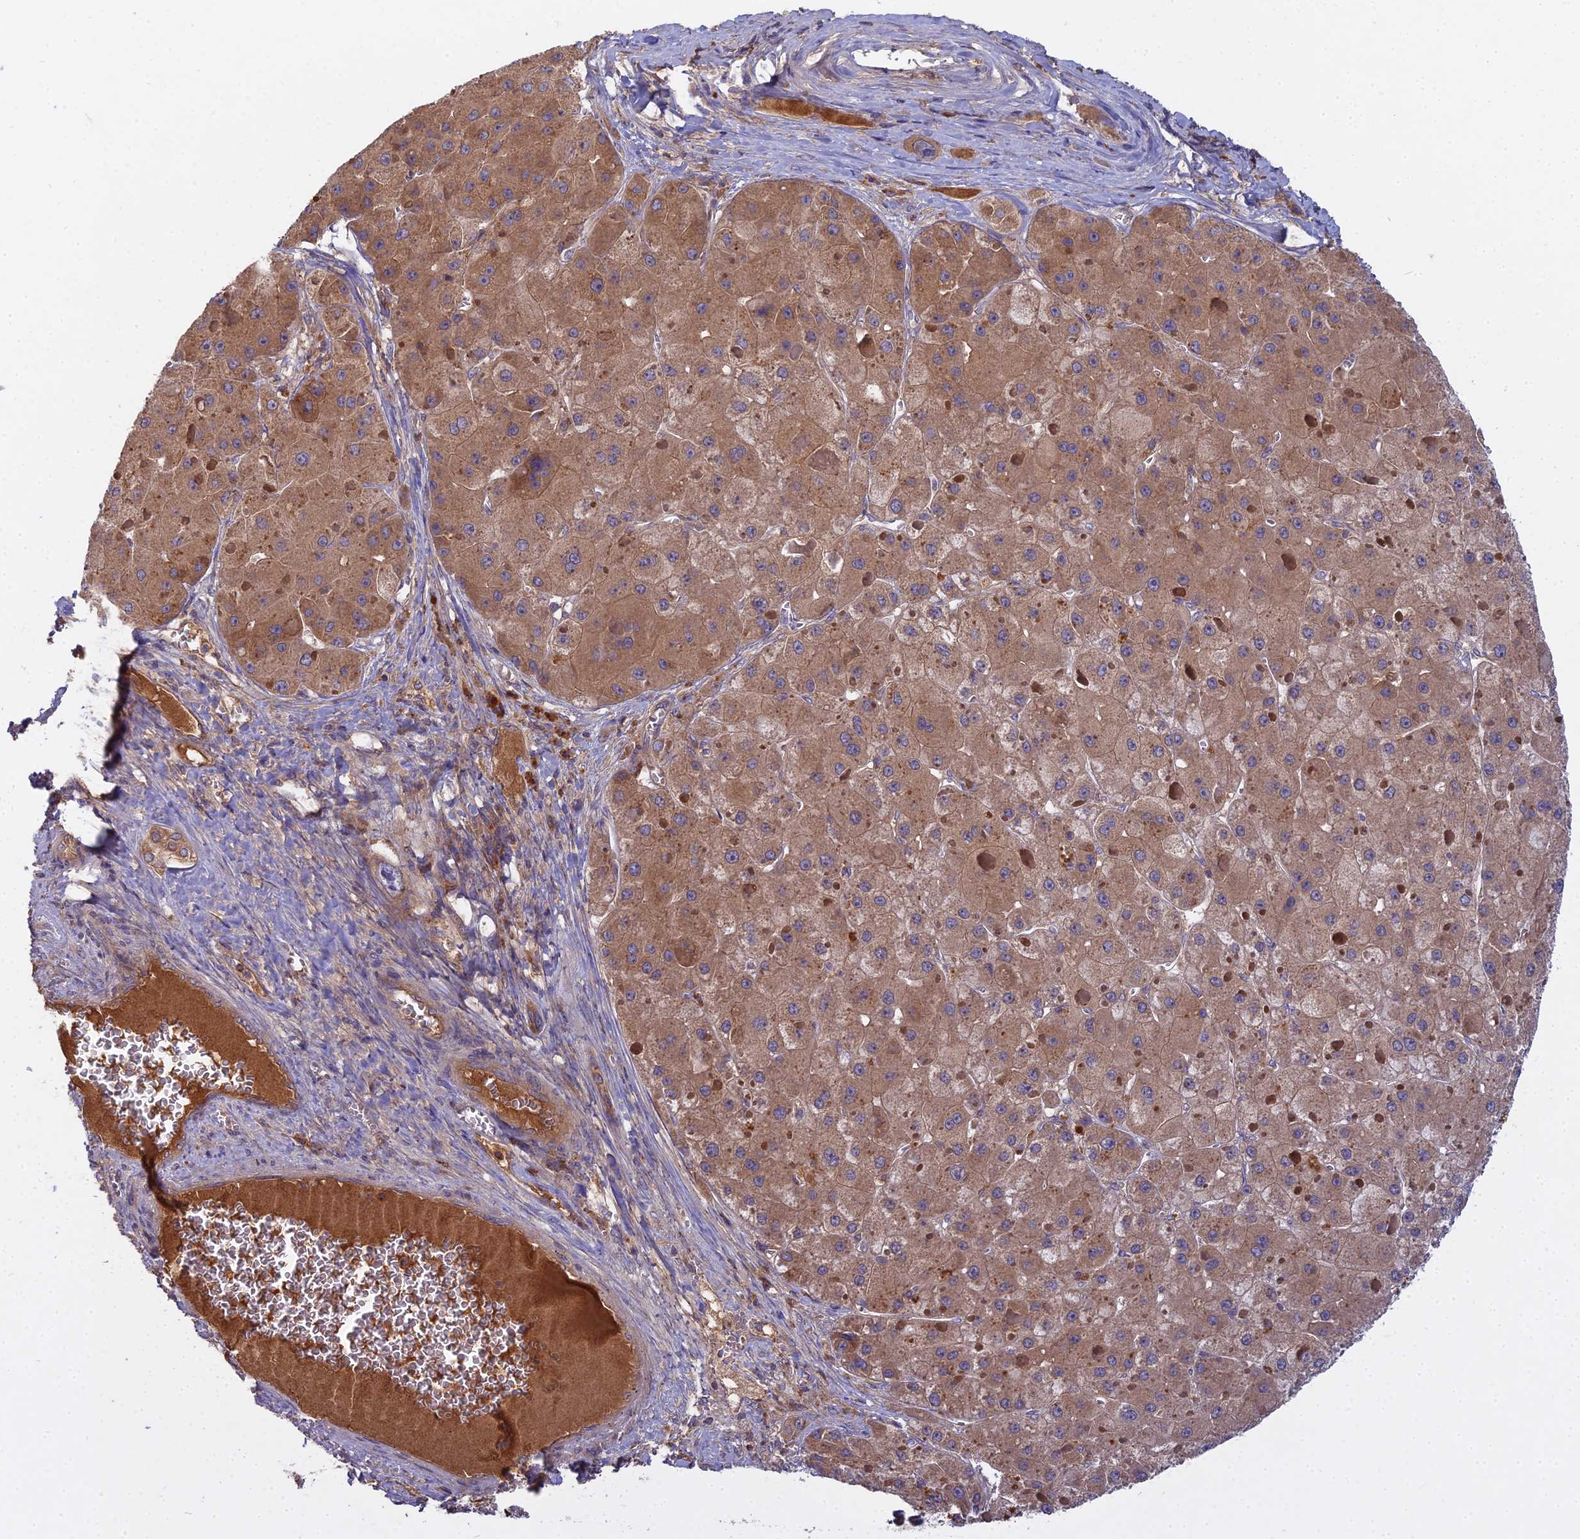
{"staining": {"intensity": "moderate", "quantity": ">75%", "location": "cytoplasmic/membranous"}, "tissue": "liver cancer", "cell_type": "Tumor cells", "image_type": "cancer", "snomed": [{"axis": "morphology", "description": "Carcinoma, Hepatocellular, NOS"}, {"axis": "topography", "description": "Liver"}], "caption": "About >75% of tumor cells in liver cancer exhibit moderate cytoplasmic/membranous protein expression as visualized by brown immunohistochemical staining.", "gene": "CCDC167", "patient": {"sex": "female", "age": 73}}